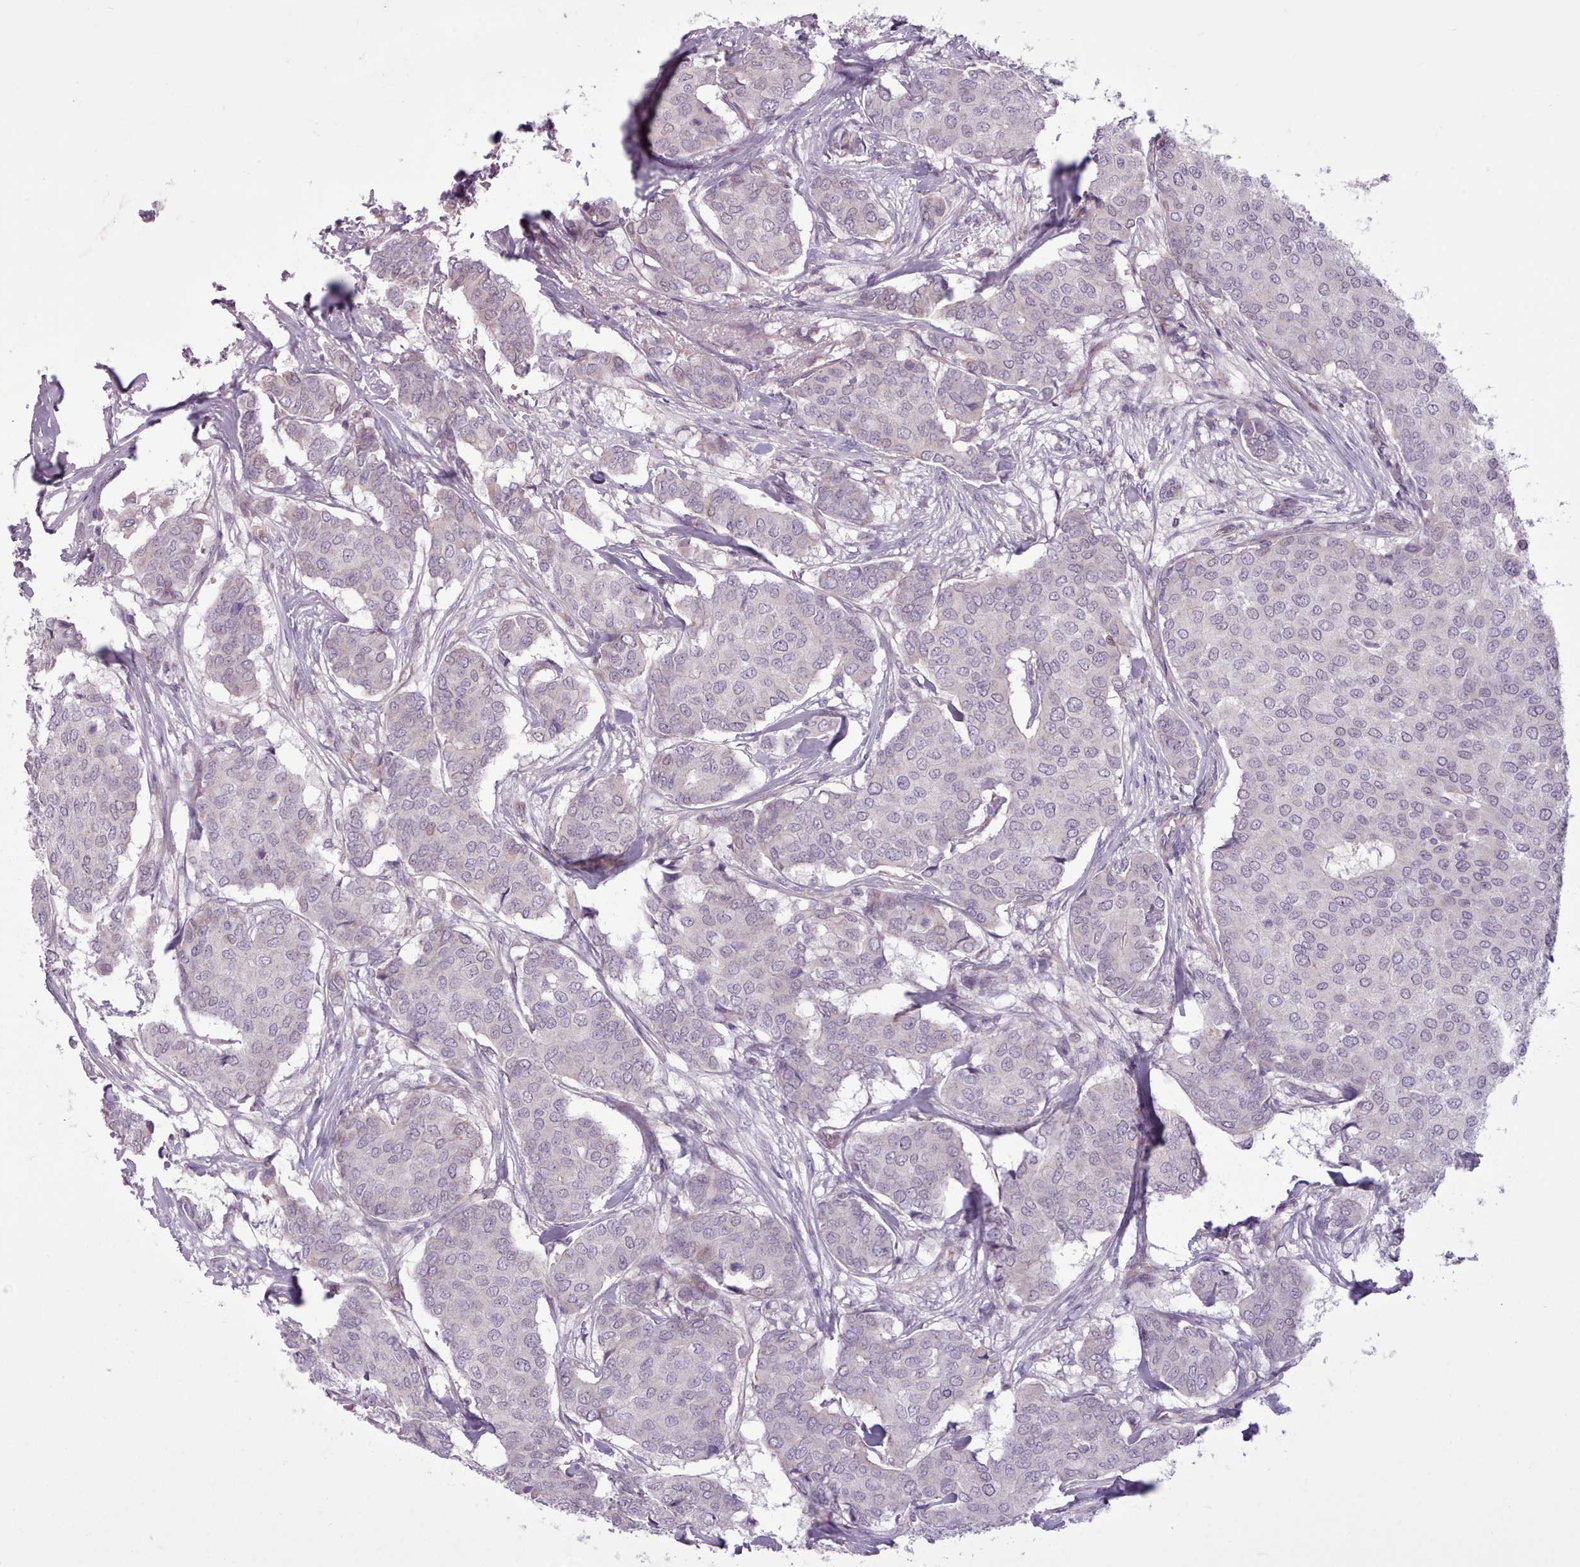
{"staining": {"intensity": "negative", "quantity": "none", "location": "none"}, "tissue": "breast cancer", "cell_type": "Tumor cells", "image_type": "cancer", "snomed": [{"axis": "morphology", "description": "Duct carcinoma"}, {"axis": "topography", "description": "Breast"}], "caption": "DAB immunohistochemical staining of breast infiltrating ductal carcinoma exhibits no significant expression in tumor cells. The staining is performed using DAB brown chromogen with nuclei counter-stained in using hematoxylin.", "gene": "SLURP1", "patient": {"sex": "female", "age": 75}}